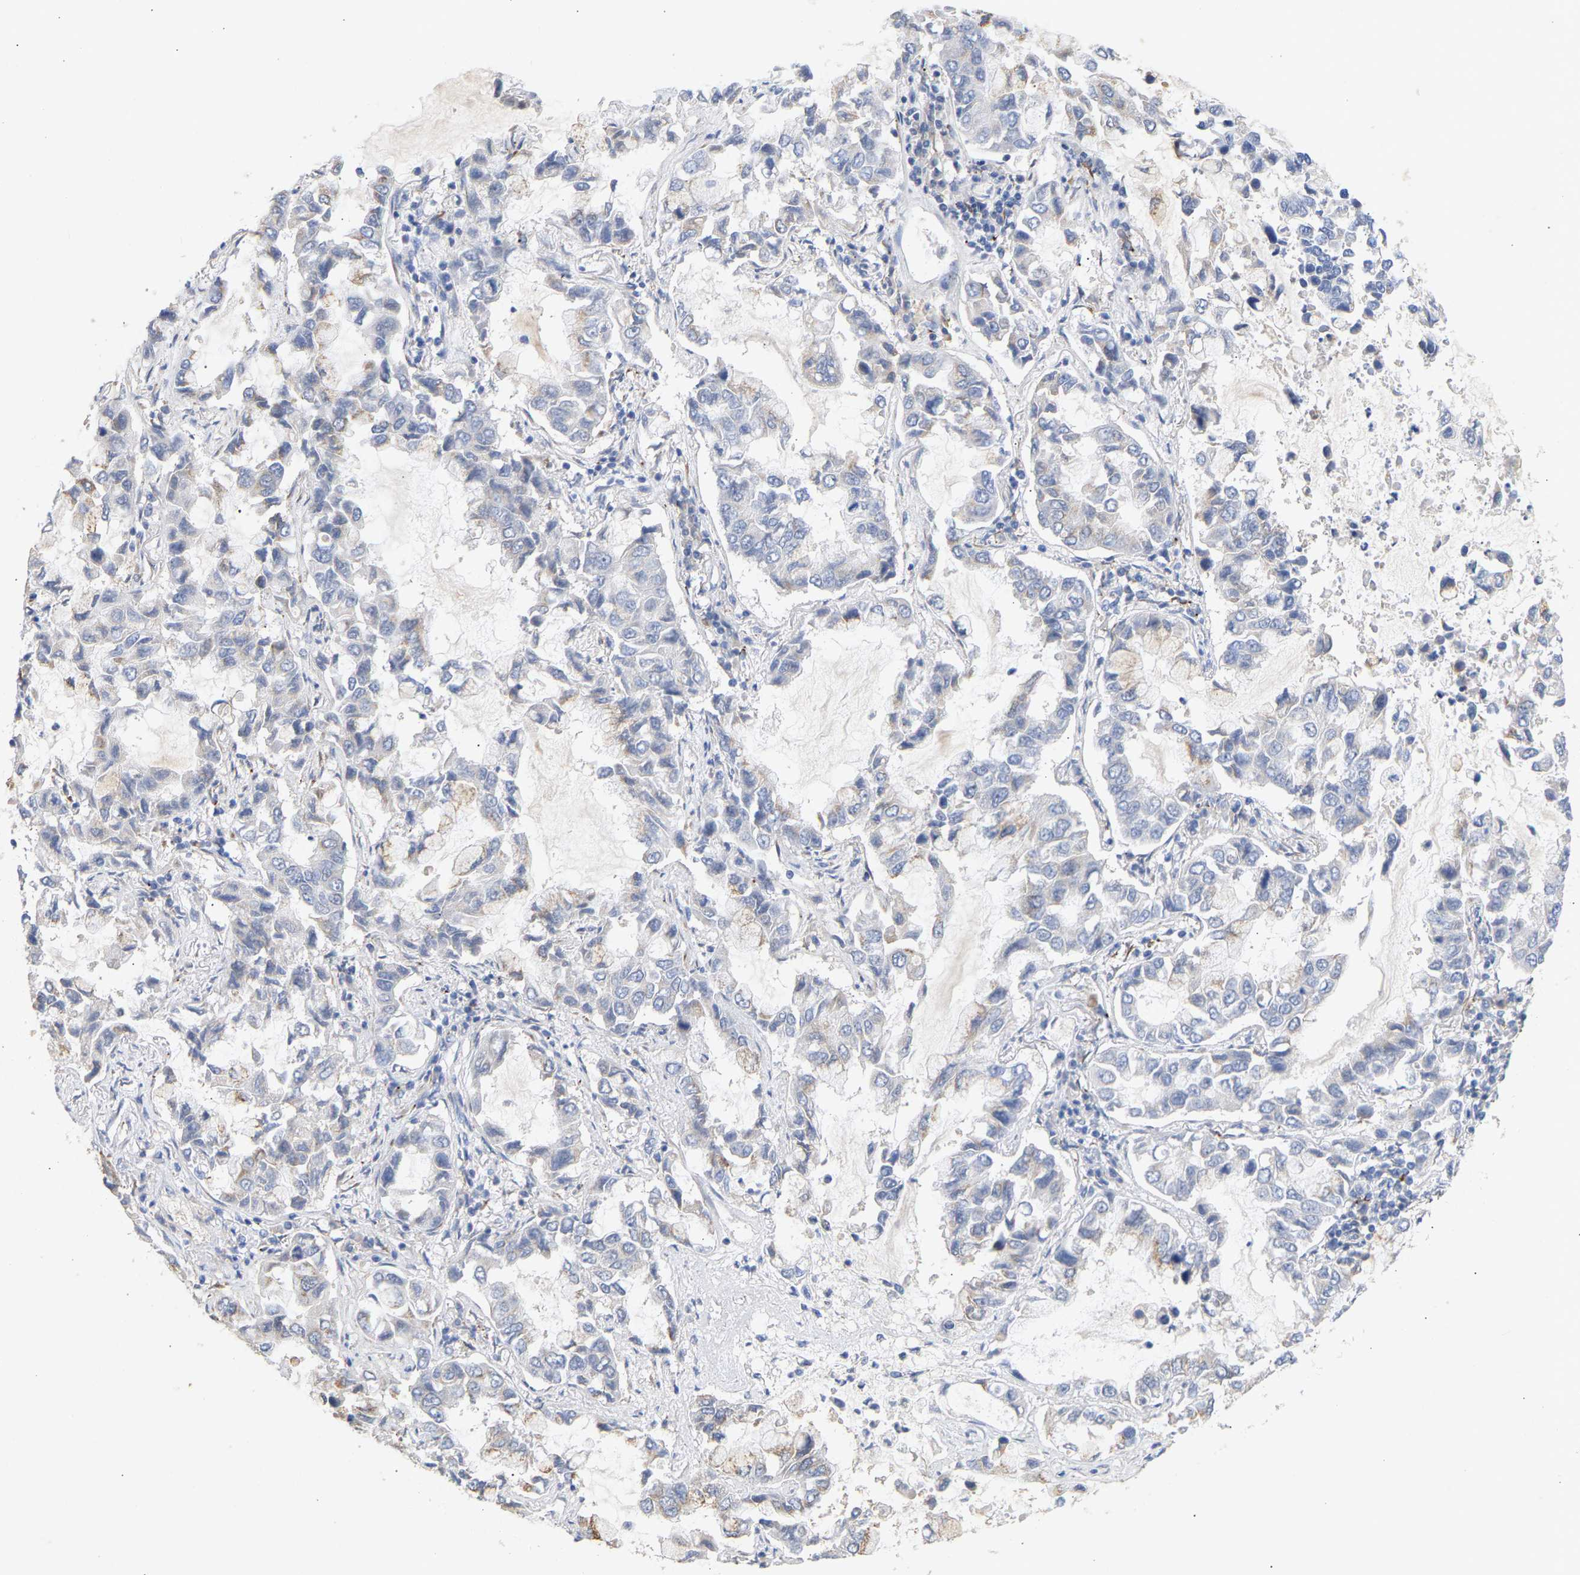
{"staining": {"intensity": "weak", "quantity": "<25%", "location": "cytoplasmic/membranous"}, "tissue": "lung cancer", "cell_type": "Tumor cells", "image_type": "cancer", "snomed": [{"axis": "morphology", "description": "Adenocarcinoma, NOS"}, {"axis": "topography", "description": "Lung"}], "caption": "A photomicrograph of human adenocarcinoma (lung) is negative for staining in tumor cells. (Immunohistochemistry, brightfield microscopy, high magnification).", "gene": "SELENOM", "patient": {"sex": "male", "age": 64}}